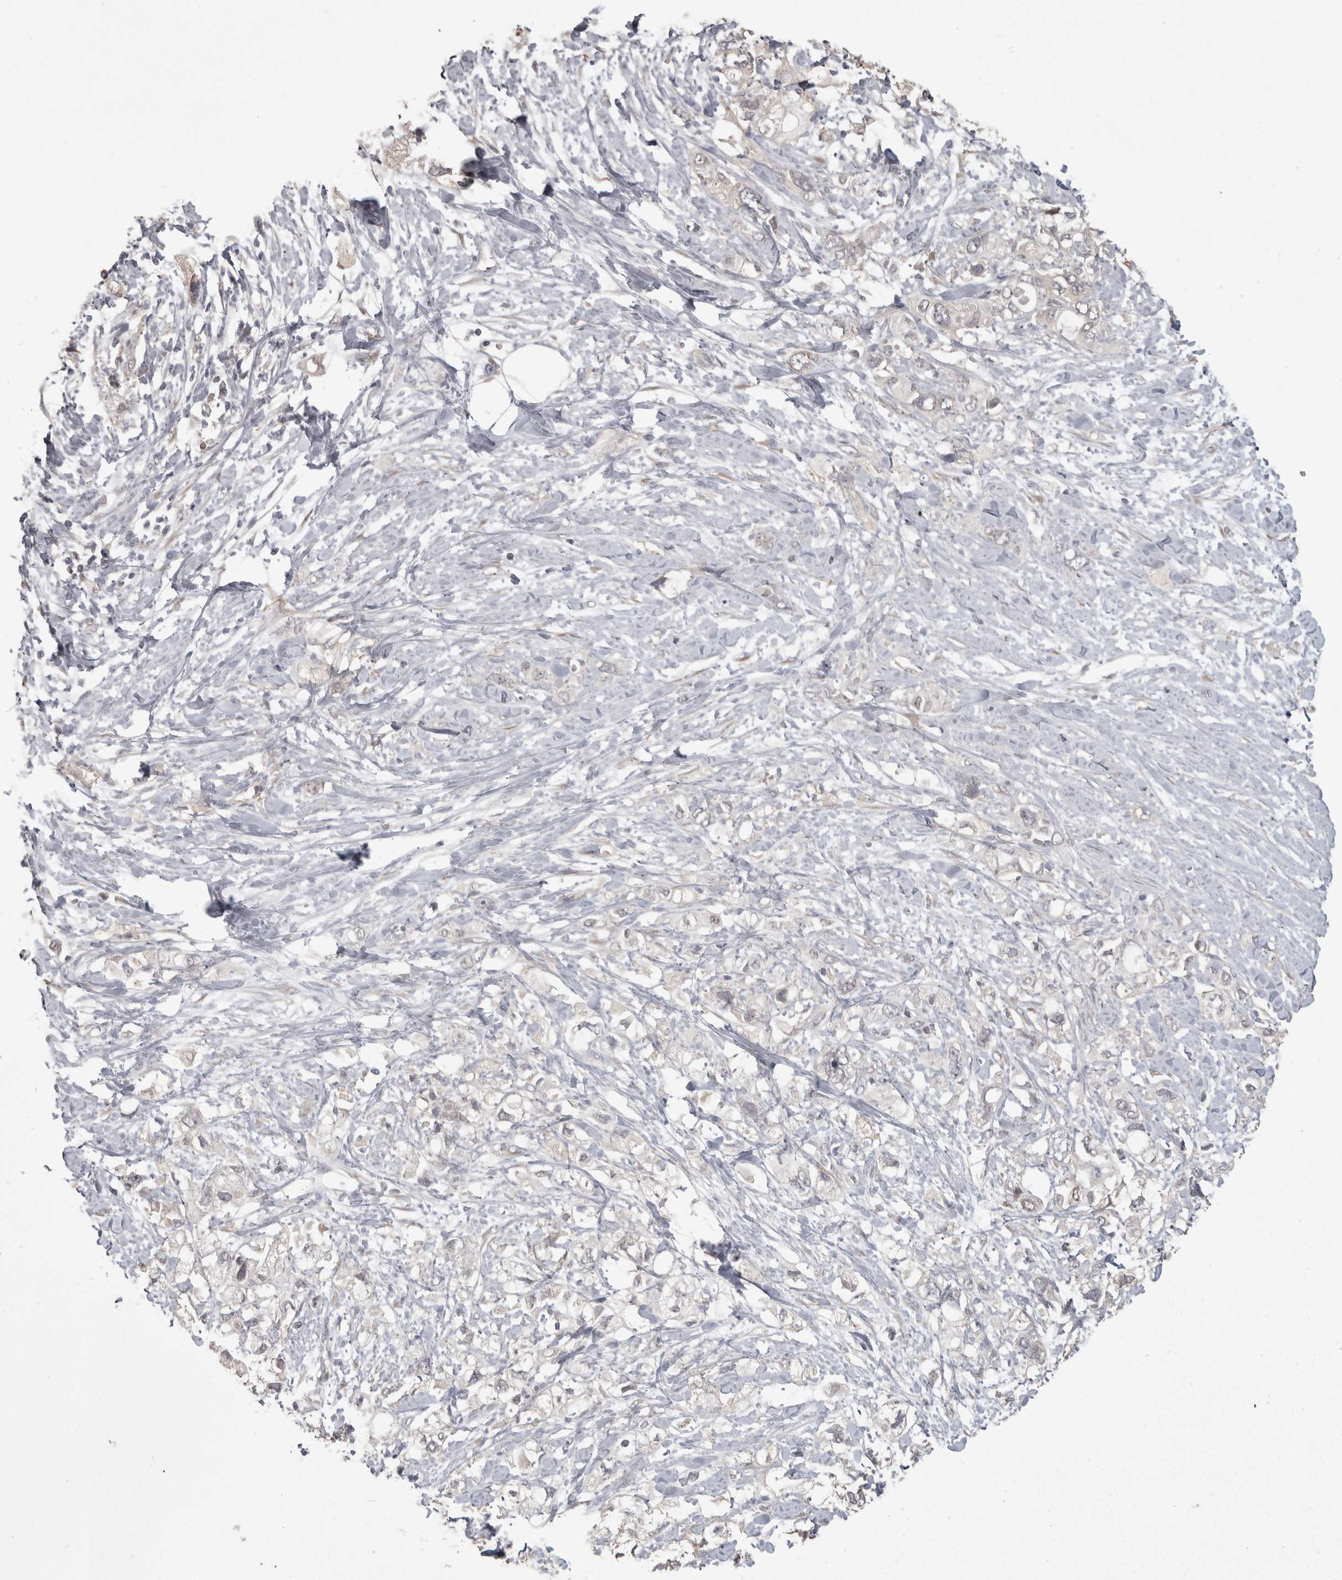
{"staining": {"intensity": "negative", "quantity": "none", "location": "none"}, "tissue": "pancreatic cancer", "cell_type": "Tumor cells", "image_type": "cancer", "snomed": [{"axis": "morphology", "description": "Adenocarcinoma, NOS"}, {"axis": "topography", "description": "Pancreas"}], "caption": "There is no significant positivity in tumor cells of pancreatic cancer. The staining was performed using DAB to visualize the protein expression in brown, while the nuclei were stained in blue with hematoxylin (Magnification: 20x).", "gene": "RAB29", "patient": {"sex": "female", "age": 56}}